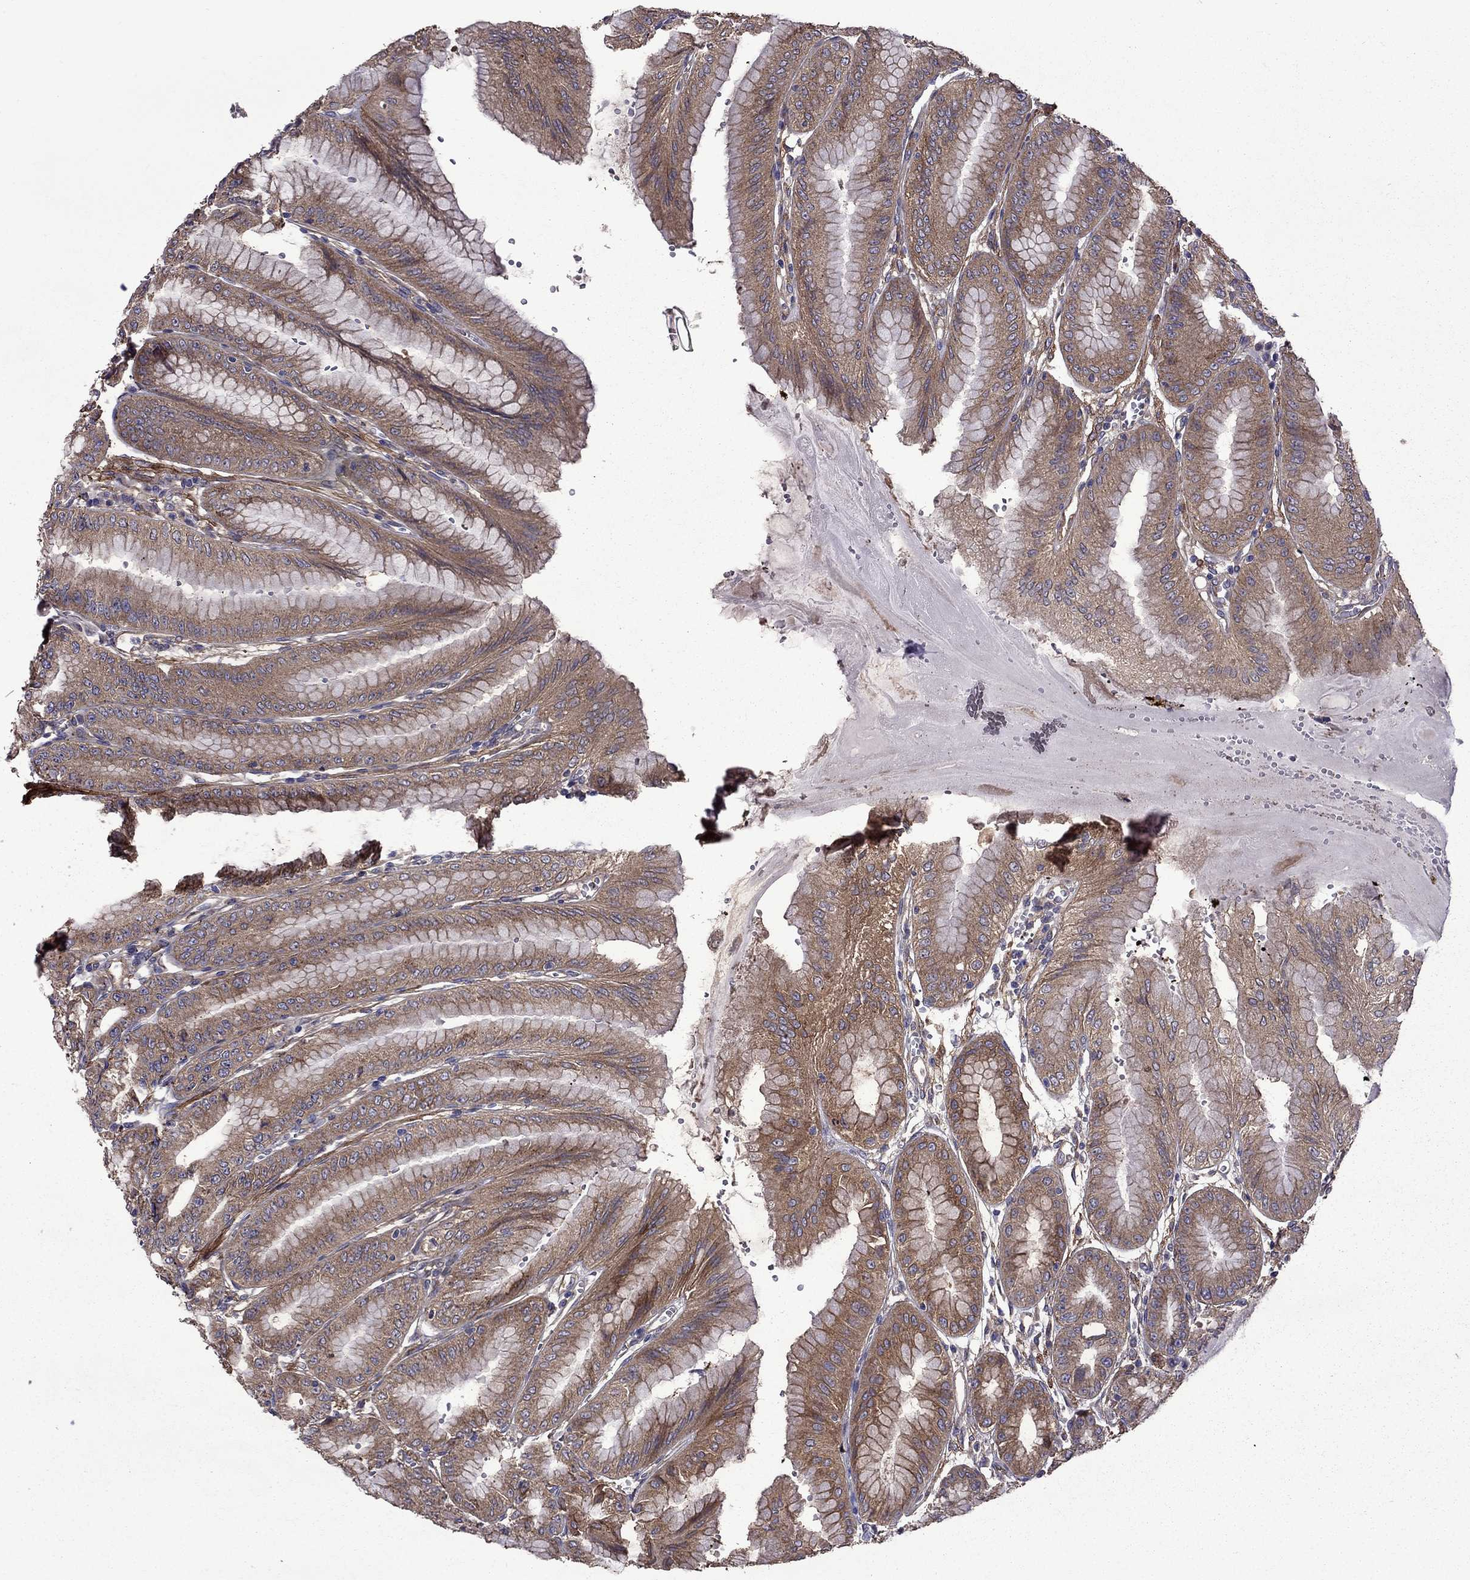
{"staining": {"intensity": "moderate", "quantity": ">75%", "location": "cytoplasmic/membranous"}, "tissue": "stomach", "cell_type": "Glandular cells", "image_type": "normal", "snomed": [{"axis": "morphology", "description": "Normal tissue, NOS"}, {"axis": "topography", "description": "Stomach, lower"}], "caption": "Immunohistochemical staining of benign human stomach demonstrates >75% levels of moderate cytoplasmic/membranous protein positivity in approximately >75% of glandular cells.", "gene": "ITGB1", "patient": {"sex": "male", "age": 71}}